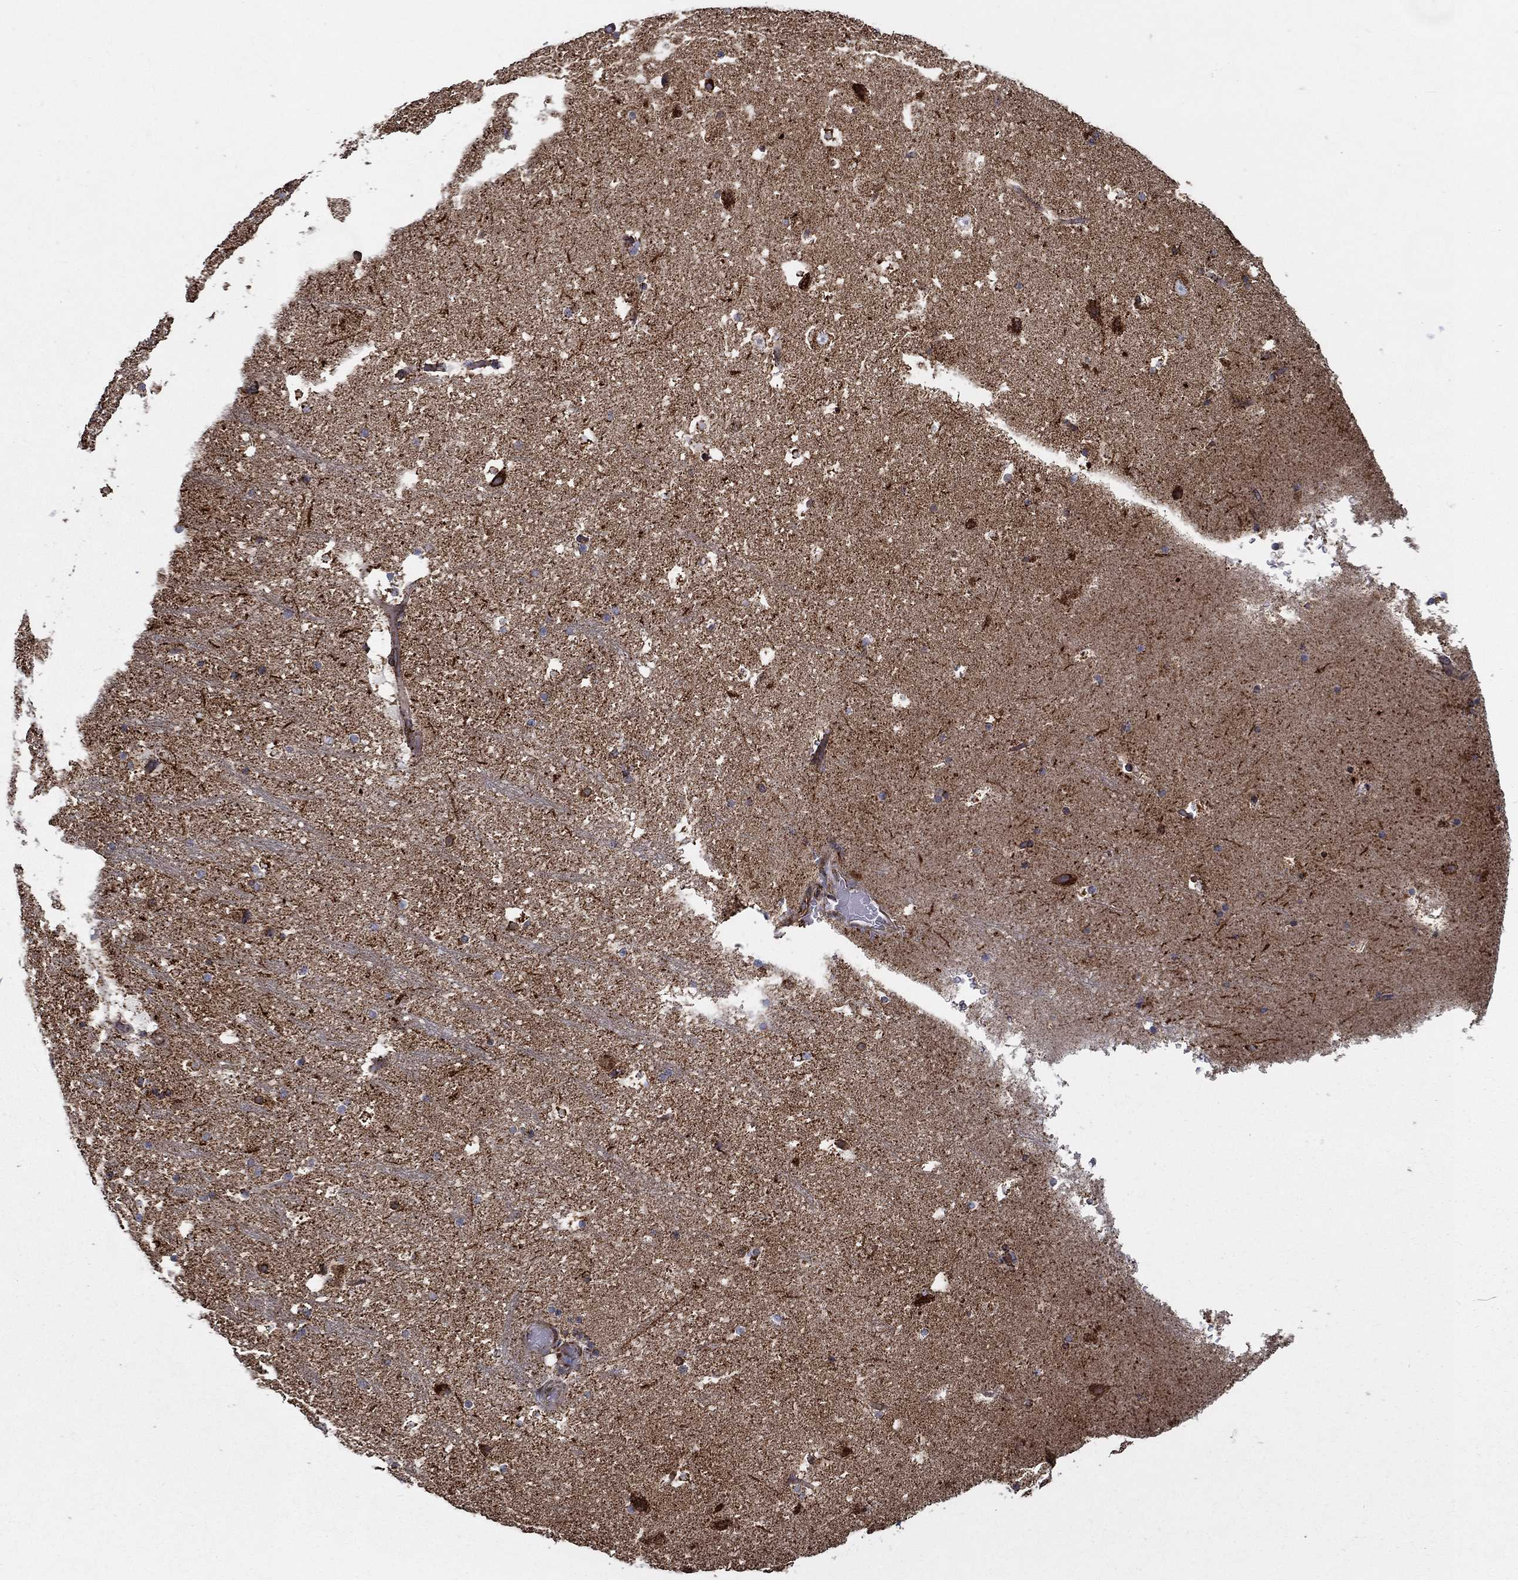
{"staining": {"intensity": "moderate", "quantity": "<25%", "location": "cytoplasmic/membranous"}, "tissue": "hippocampus", "cell_type": "Glial cells", "image_type": "normal", "snomed": [{"axis": "morphology", "description": "Normal tissue, NOS"}, {"axis": "topography", "description": "Hippocampus"}], "caption": "Hippocampus was stained to show a protein in brown. There is low levels of moderate cytoplasmic/membranous positivity in approximately <25% of glial cells. Immunohistochemistry stains the protein in brown and the nuclei are stained blue.", "gene": "MT", "patient": {"sex": "male", "age": 51}}